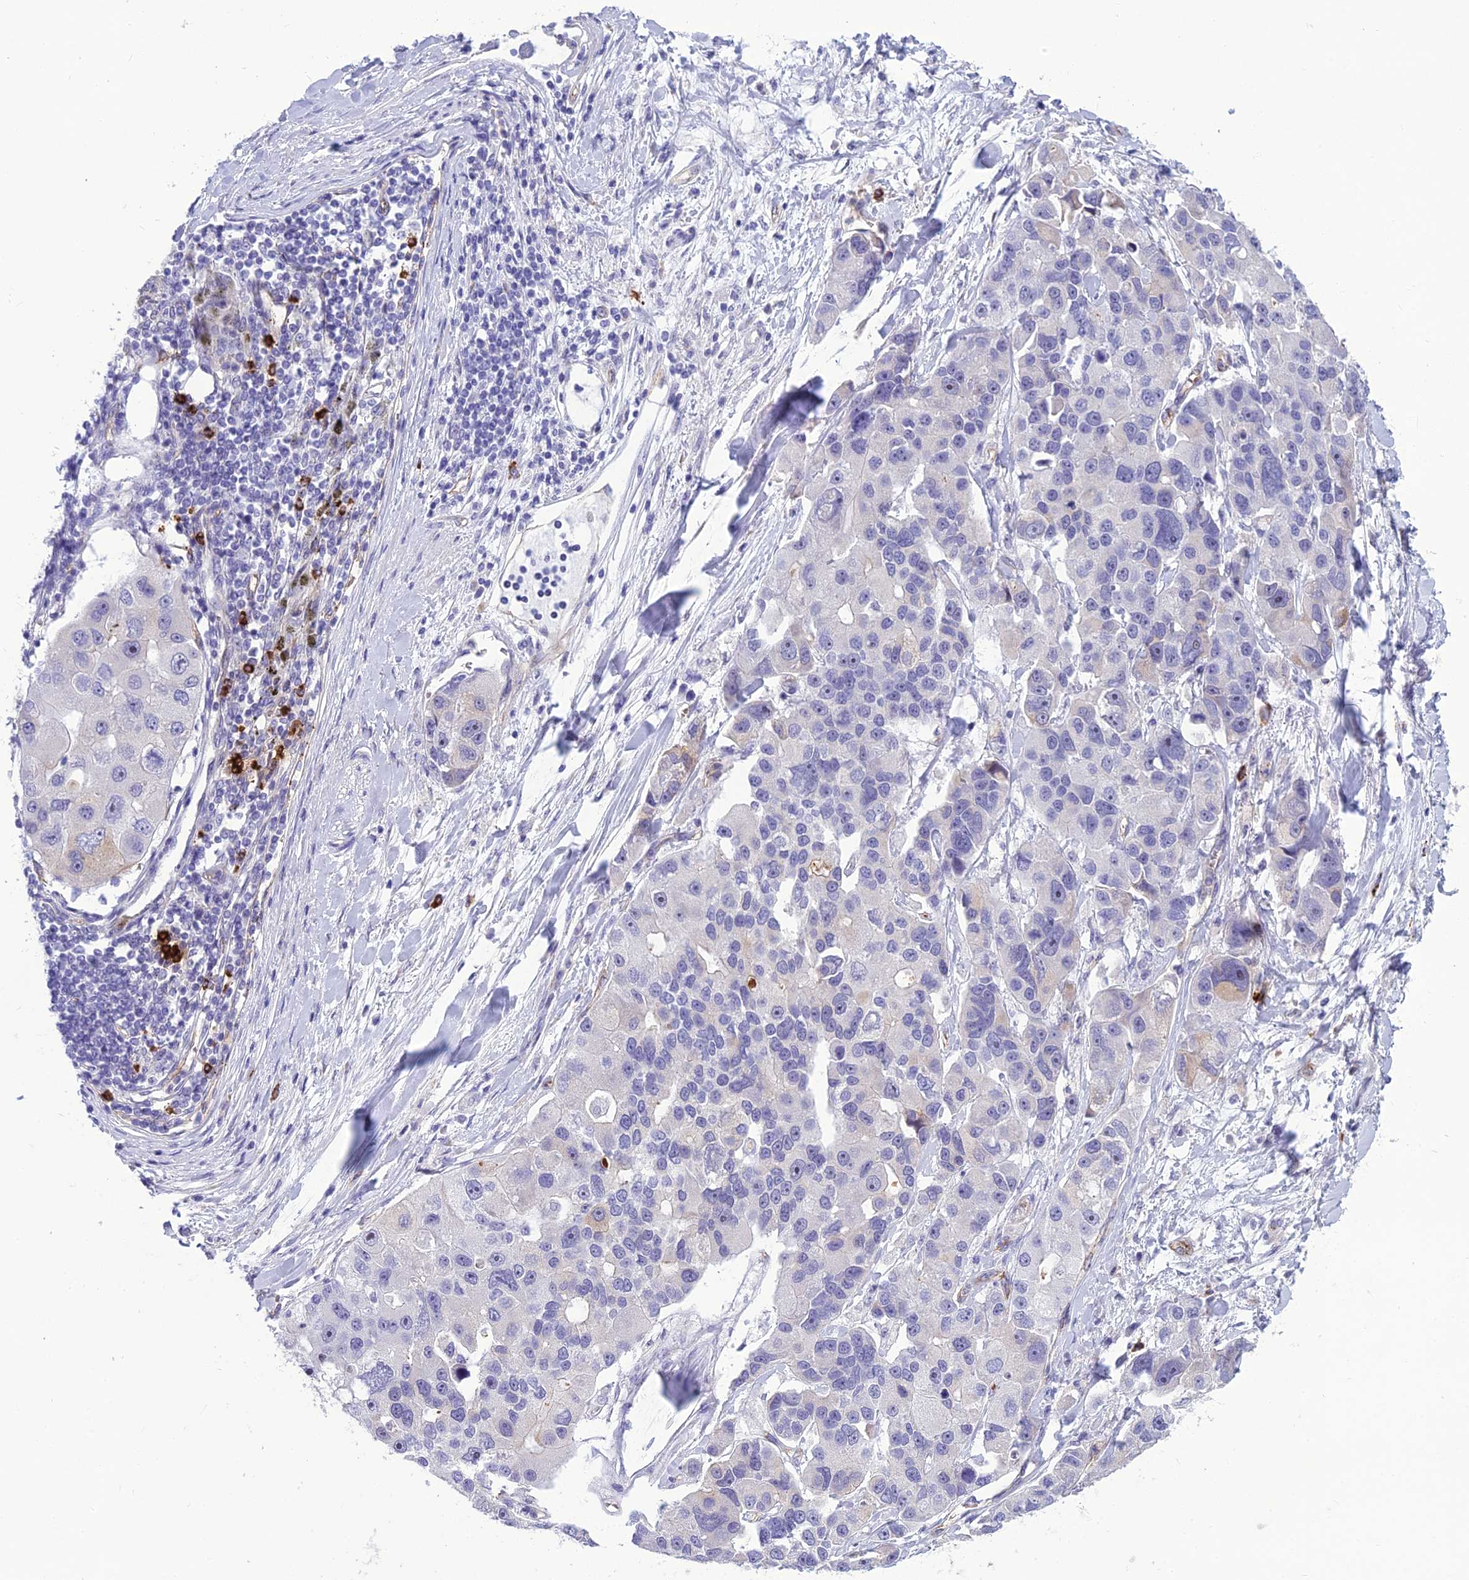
{"staining": {"intensity": "negative", "quantity": "none", "location": "none"}, "tissue": "lung cancer", "cell_type": "Tumor cells", "image_type": "cancer", "snomed": [{"axis": "morphology", "description": "Adenocarcinoma, NOS"}, {"axis": "topography", "description": "Lung"}], "caption": "An immunohistochemistry micrograph of lung adenocarcinoma is shown. There is no staining in tumor cells of lung adenocarcinoma. (DAB (3,3'-diaminobenzidine) immunohistochemistry (IHC), high magnification).", "gene": "BBS7", "patient": {"sex": "female", "age": 54}}